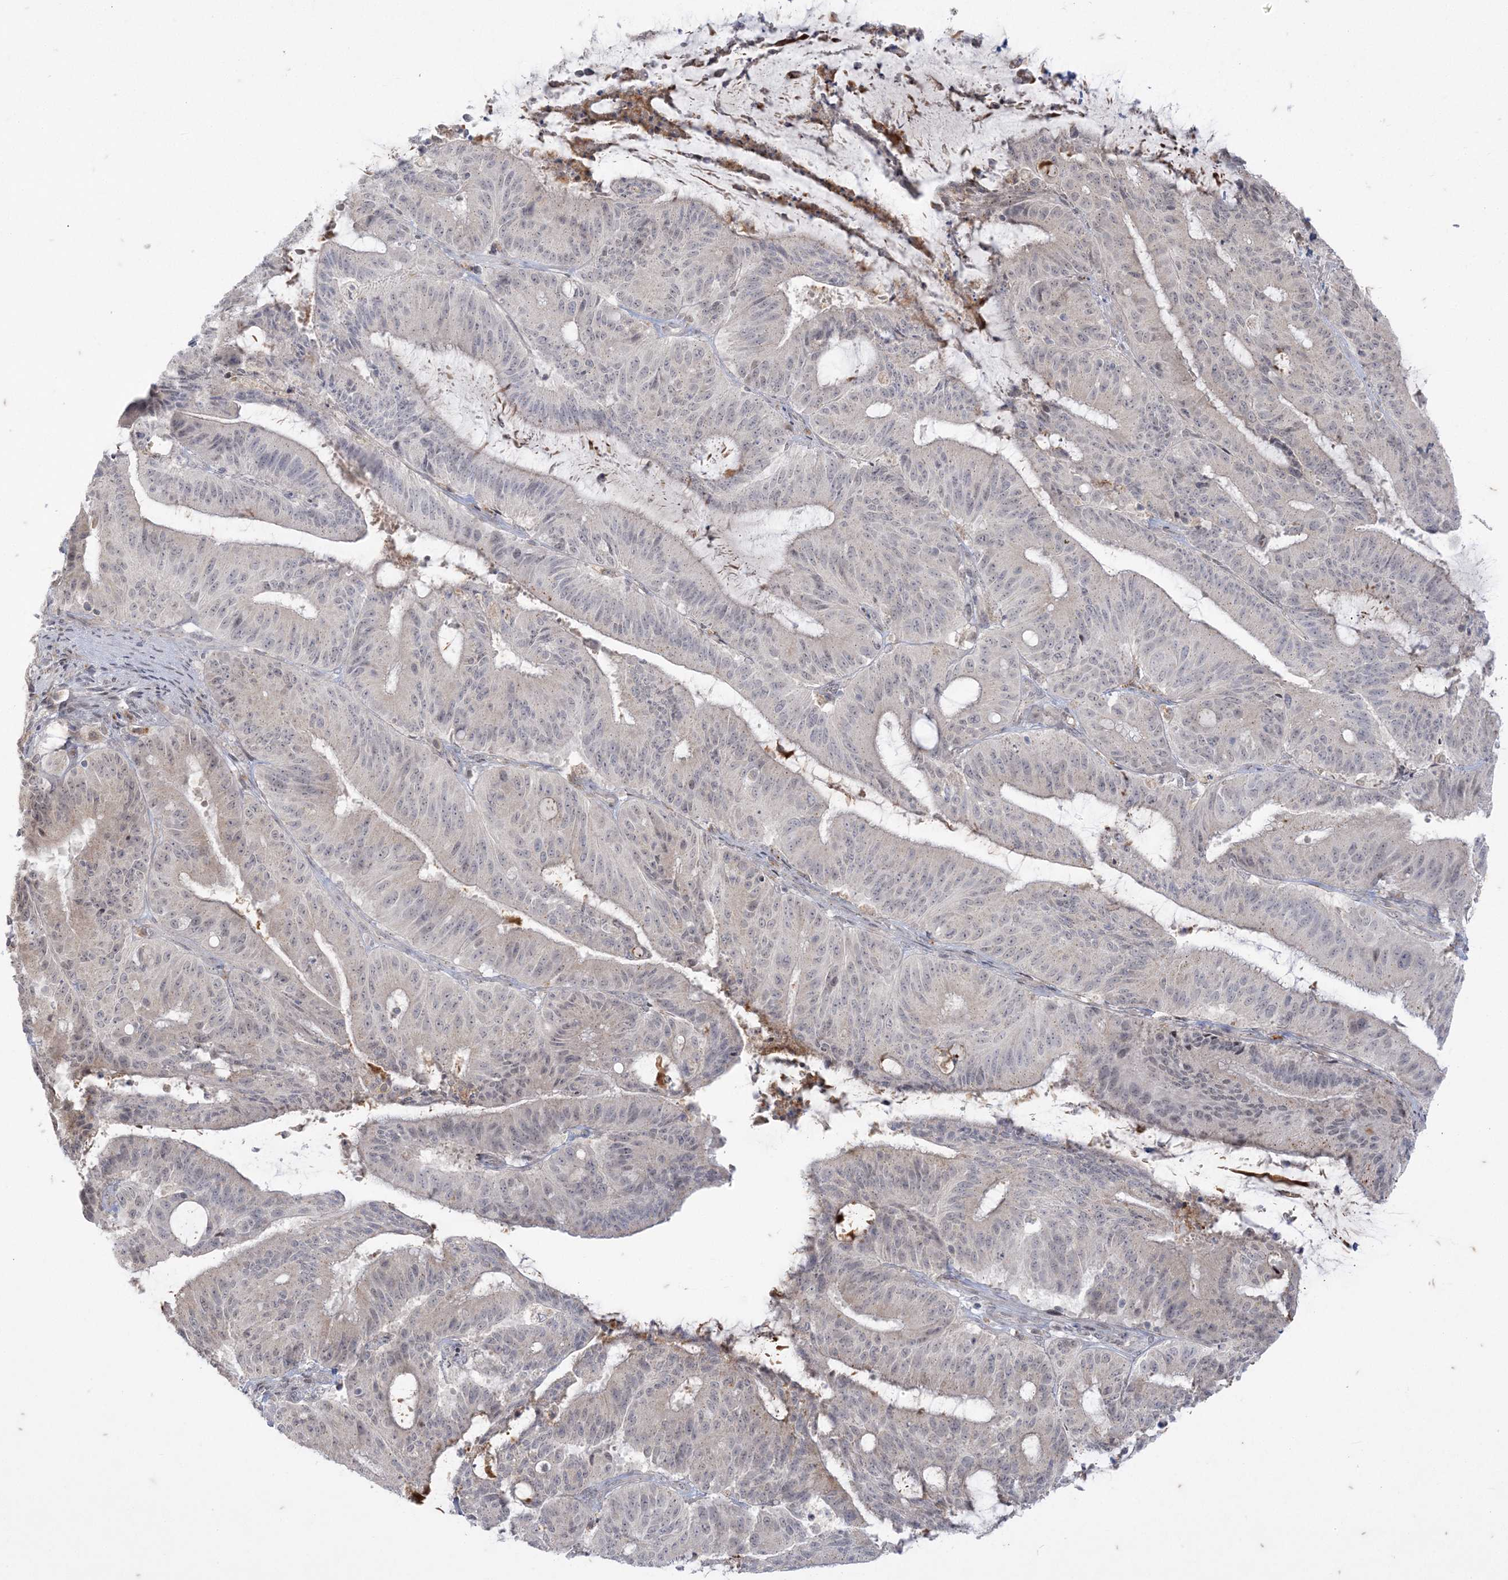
{"staining": {"intensity": "negative", "quantity": "none", "location": "none"}, "tissue": "liver cancer", "cell_type": "Tumor cells", "image_type": "cancer", "snomed": [{"axis": "morphology", "description": "Normal tissue, NOS"}, {"axis": "morphology", "description": "Cholangiocarcinoma"}, {"axis": "topography", "description": "Liver"}, {"axis": "topography", "description": "Peripheral nerve tissue"}], "caption": "The photomicrograph shows no significant expression in tumor cells of liver cancer.", "gene": "RRAS", "patient": {"sex": "female", "age": 73}}